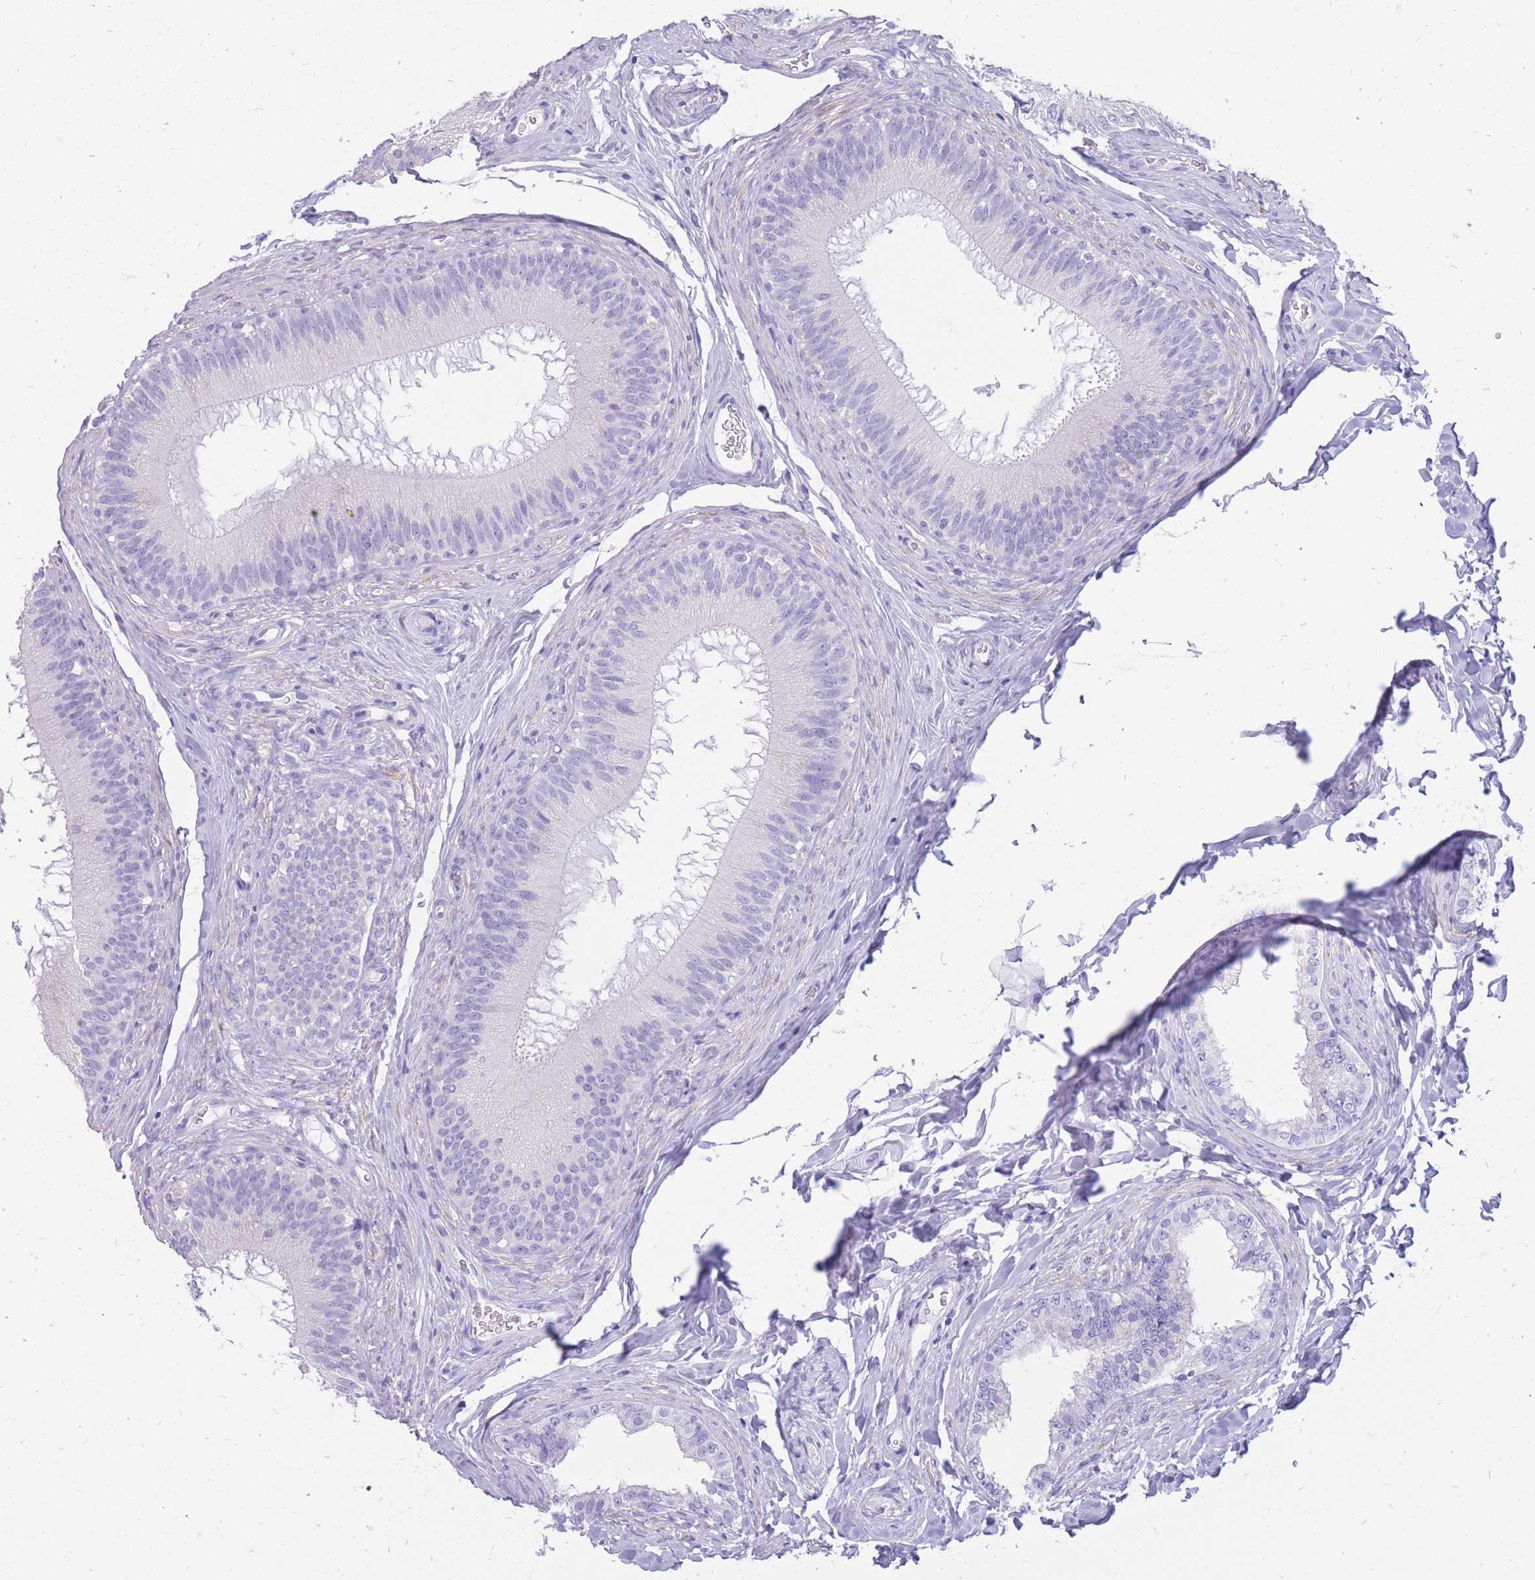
{"staining": {"intensity": "negative", "quantity": "none", "location": "none"}, "tissue": "epididymis", "cell_type": "Glandular cells", "image_type": "normal", "snomed": [{"axis": "morphology", "description": "Normal tissue, NOS"}, {"axis": "topography", "description": "Epididymis"}], "caption": "Immunohistochemical staining of benign epididymis shows no significant staining in glandular cells. (Brightfield microscopy of DAB immunohistochemistry at high magnification).", "gene": "CYP21A2", "patient": {"sex": "male", "age": 38}}